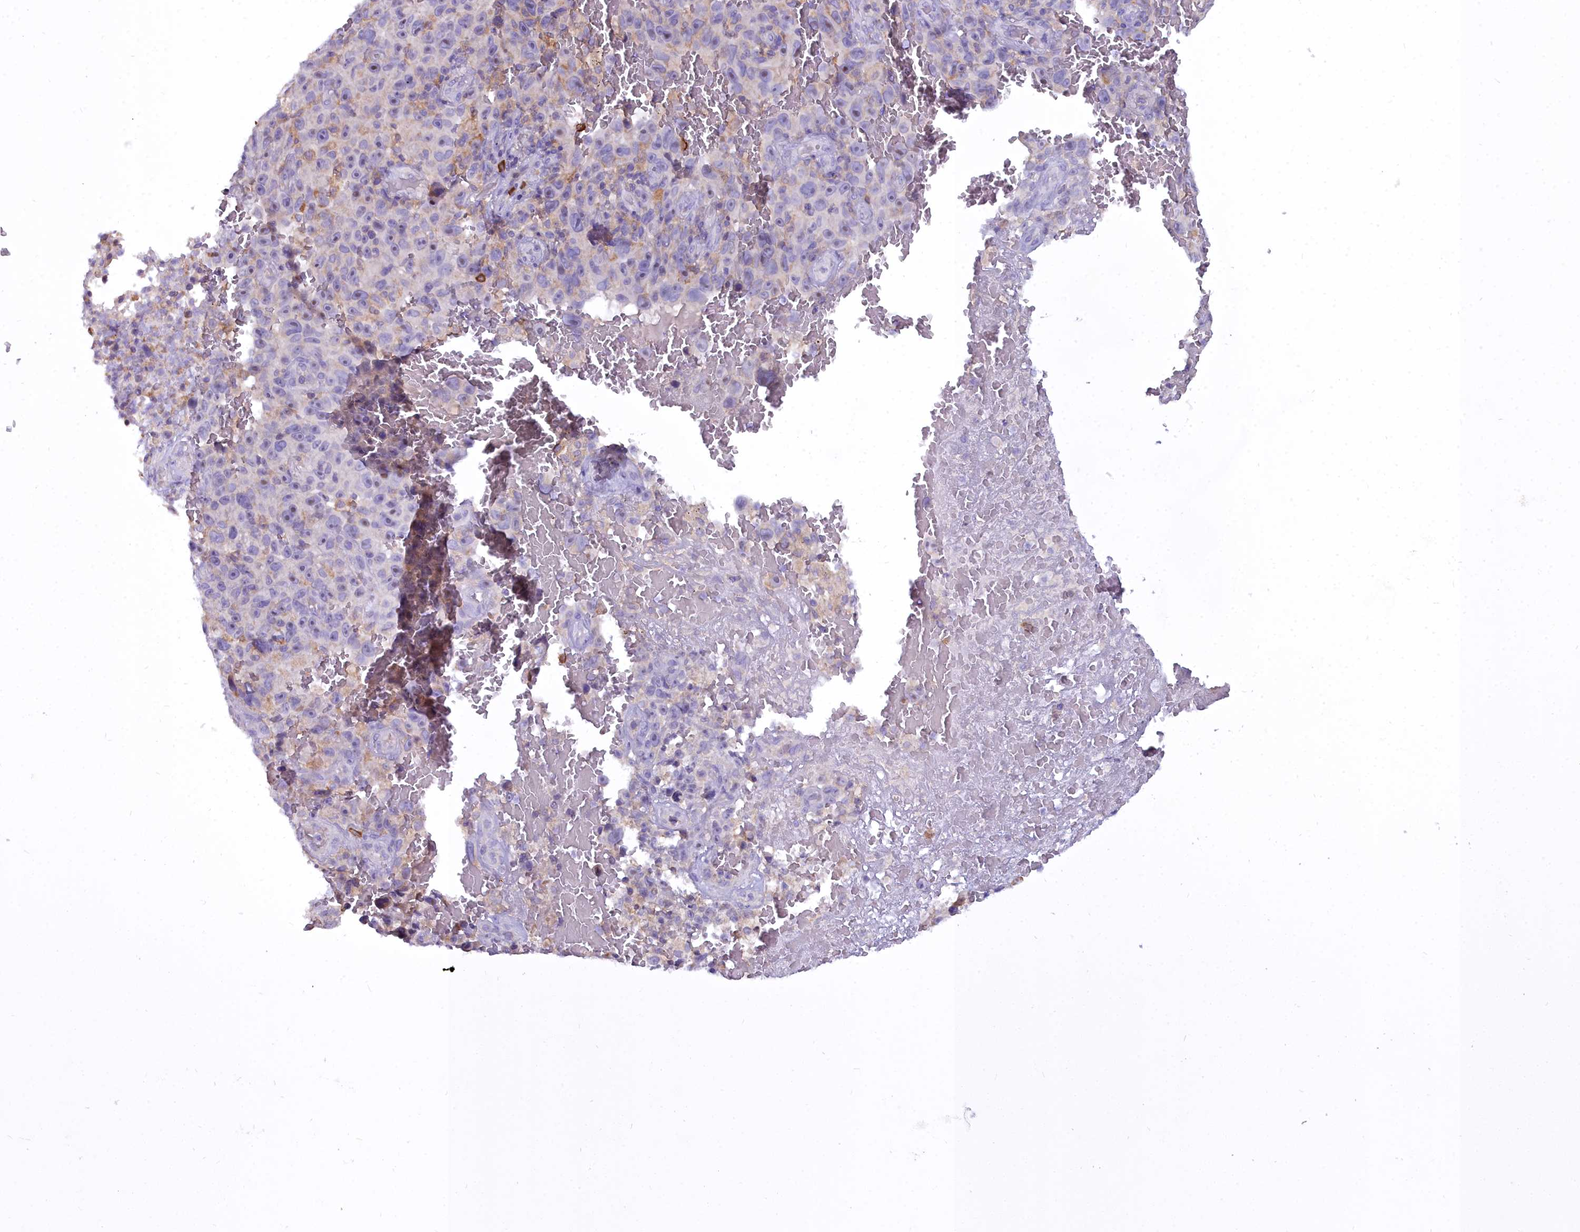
{"staining": {"intensity": "negative", "quantity": "none", "location": "none"}, "tissue": "melanoma", "cell_type": "Tumor cells", "image_type": "cancer", "snomed": [{"axis": "morphology", "description": "Malignant melanoma, NOS"}, {"axis": "topography", "description": "Skin"}], "caption": "High power microscopy image of an immunohistochemistry photomicrograph of malignant melanoma, revealing no significant expression in tumor cells.", "gene": "BLNK", "patient": {"sex": "female", "age": 82}}